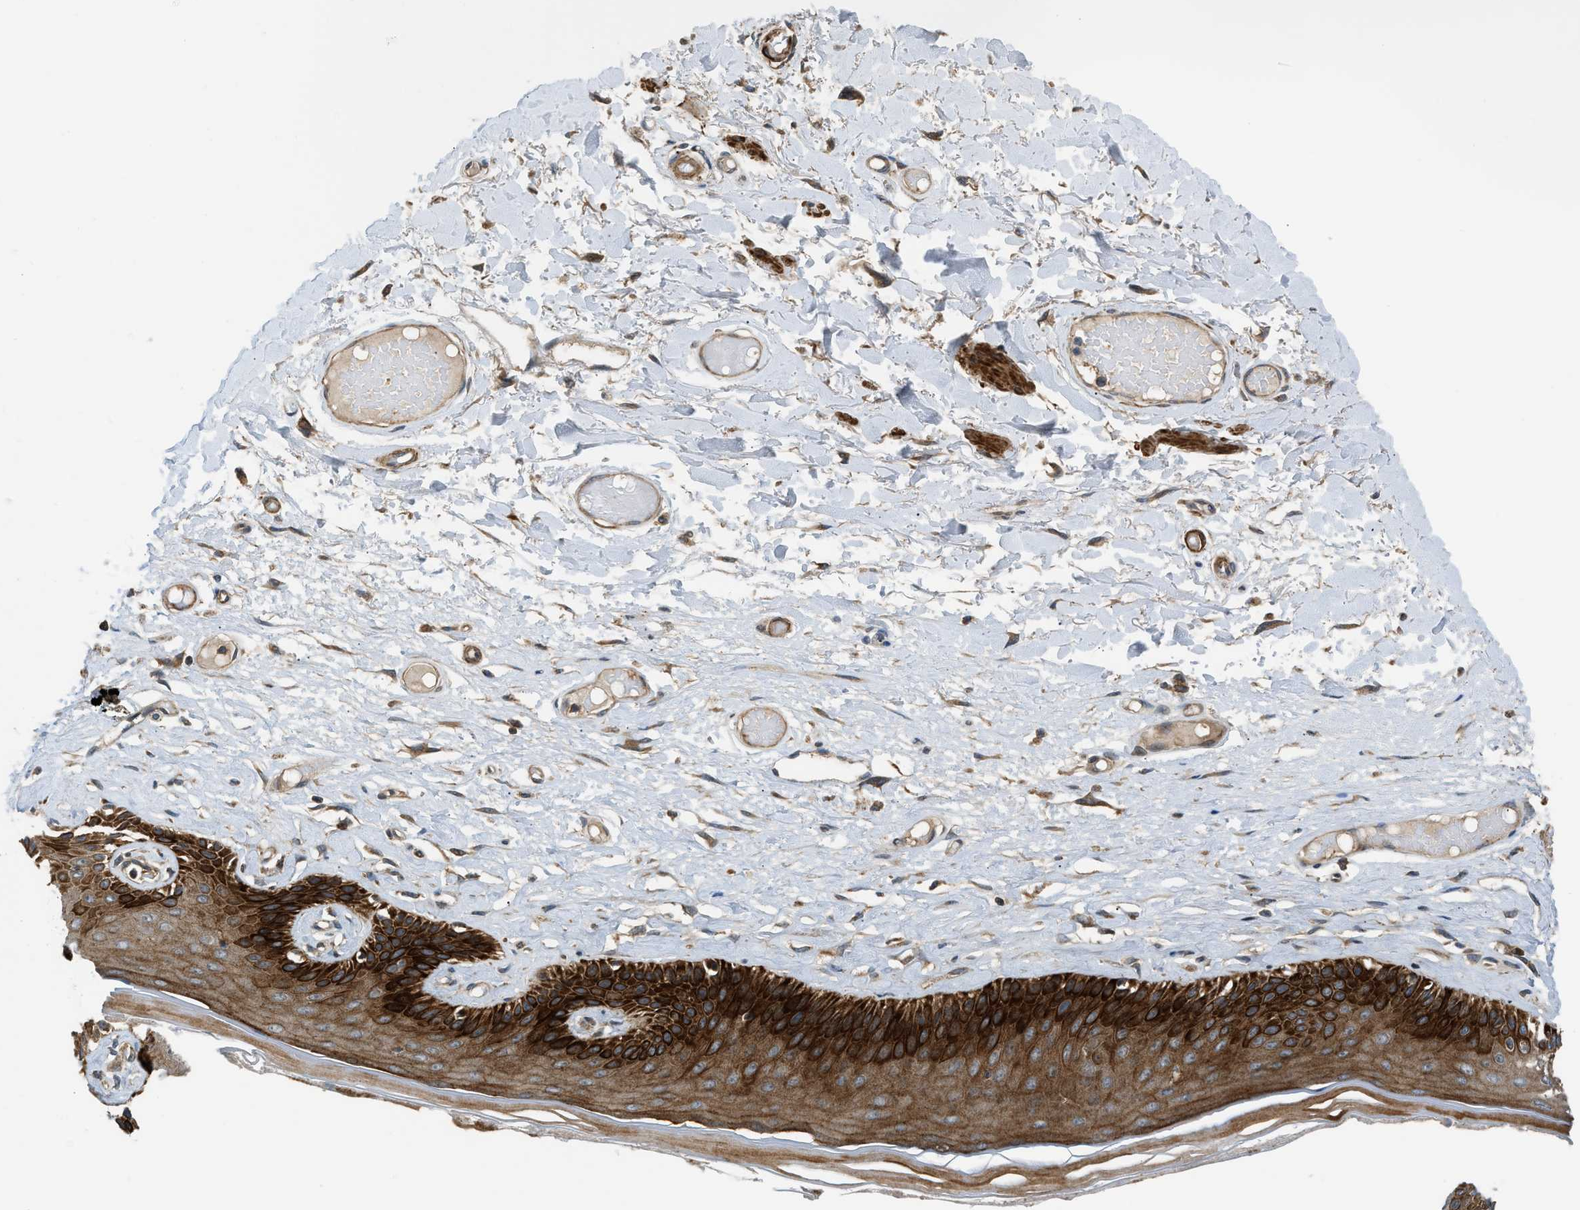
{"staining": {"intensity": "strong", "quantity": ">75%", "location": "cytoplasmic/membranous"}, "tissue": "skin", "cell_type": "Epidermal cells", "image_type": "normal", "snomed": [{"axis": "morphology", "description": "Normal tissue, NOS"}, {"axis": "topography", "description": "Vulva"}], "caption": "Protein positivity by IHC reveals strong cytoplasmic/membranous positivity in approximately >75% of epidermal cells in unremarkable skin.", "gene": "SESN2", "patient": {"sex": "female", "age": 73}}